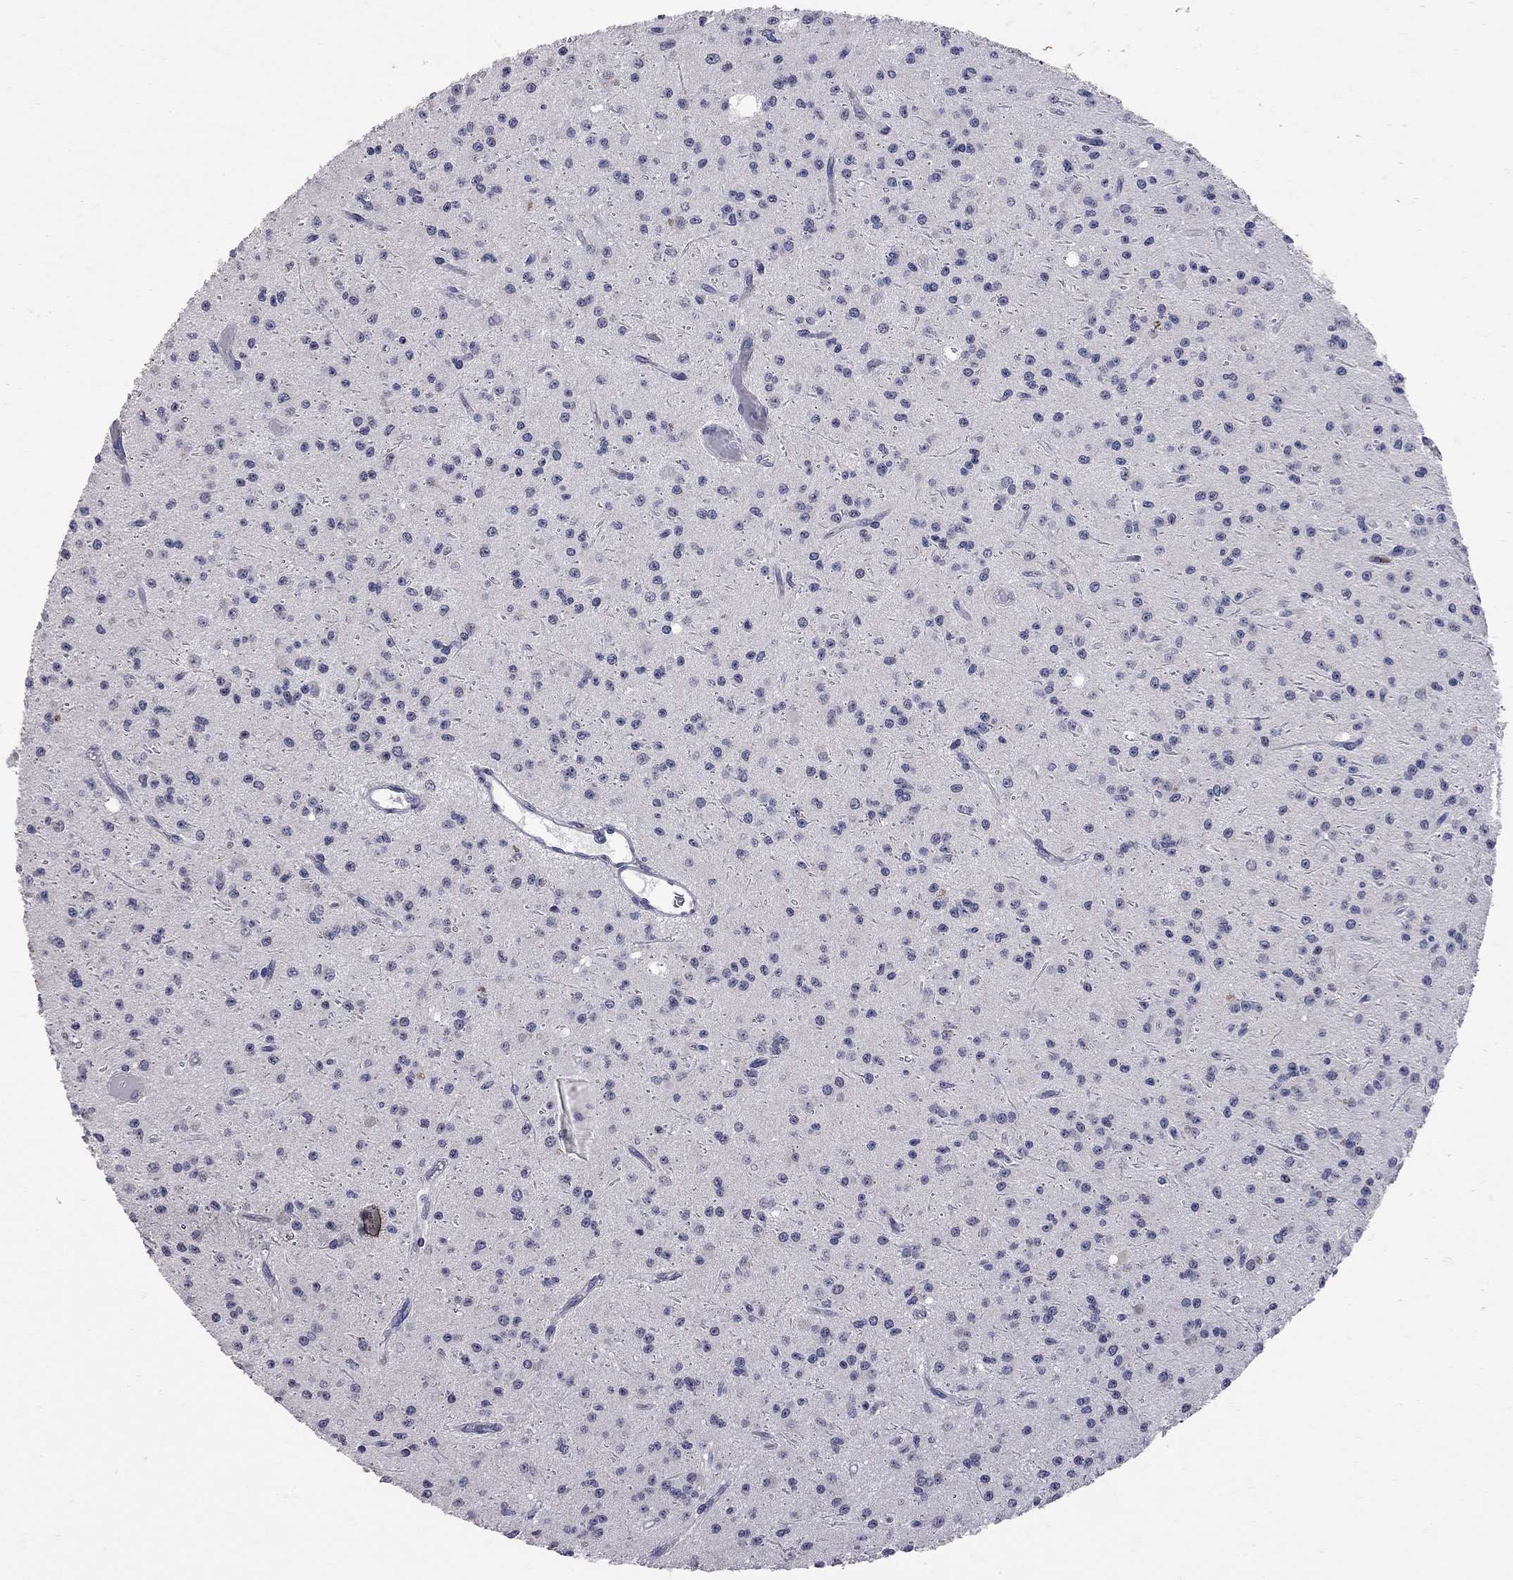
{"staining": {"intensity": "negative", "quantity": "none", "location": "none"}, "tissue": "glioma", "cell_type": "Tumor cells", "image_type": "cancer", "snomed": [{"axis": "morphology", "description": "Glioma, malignant, Low grade"}, {"axis": "topography", "description": "Brain"}], "caption": "Tumor cells are negative for protein expression in human glioma. Nuclei are stained in blue.", "gene": "NOS2", "patient": {"sex": "male", "age": 27}}